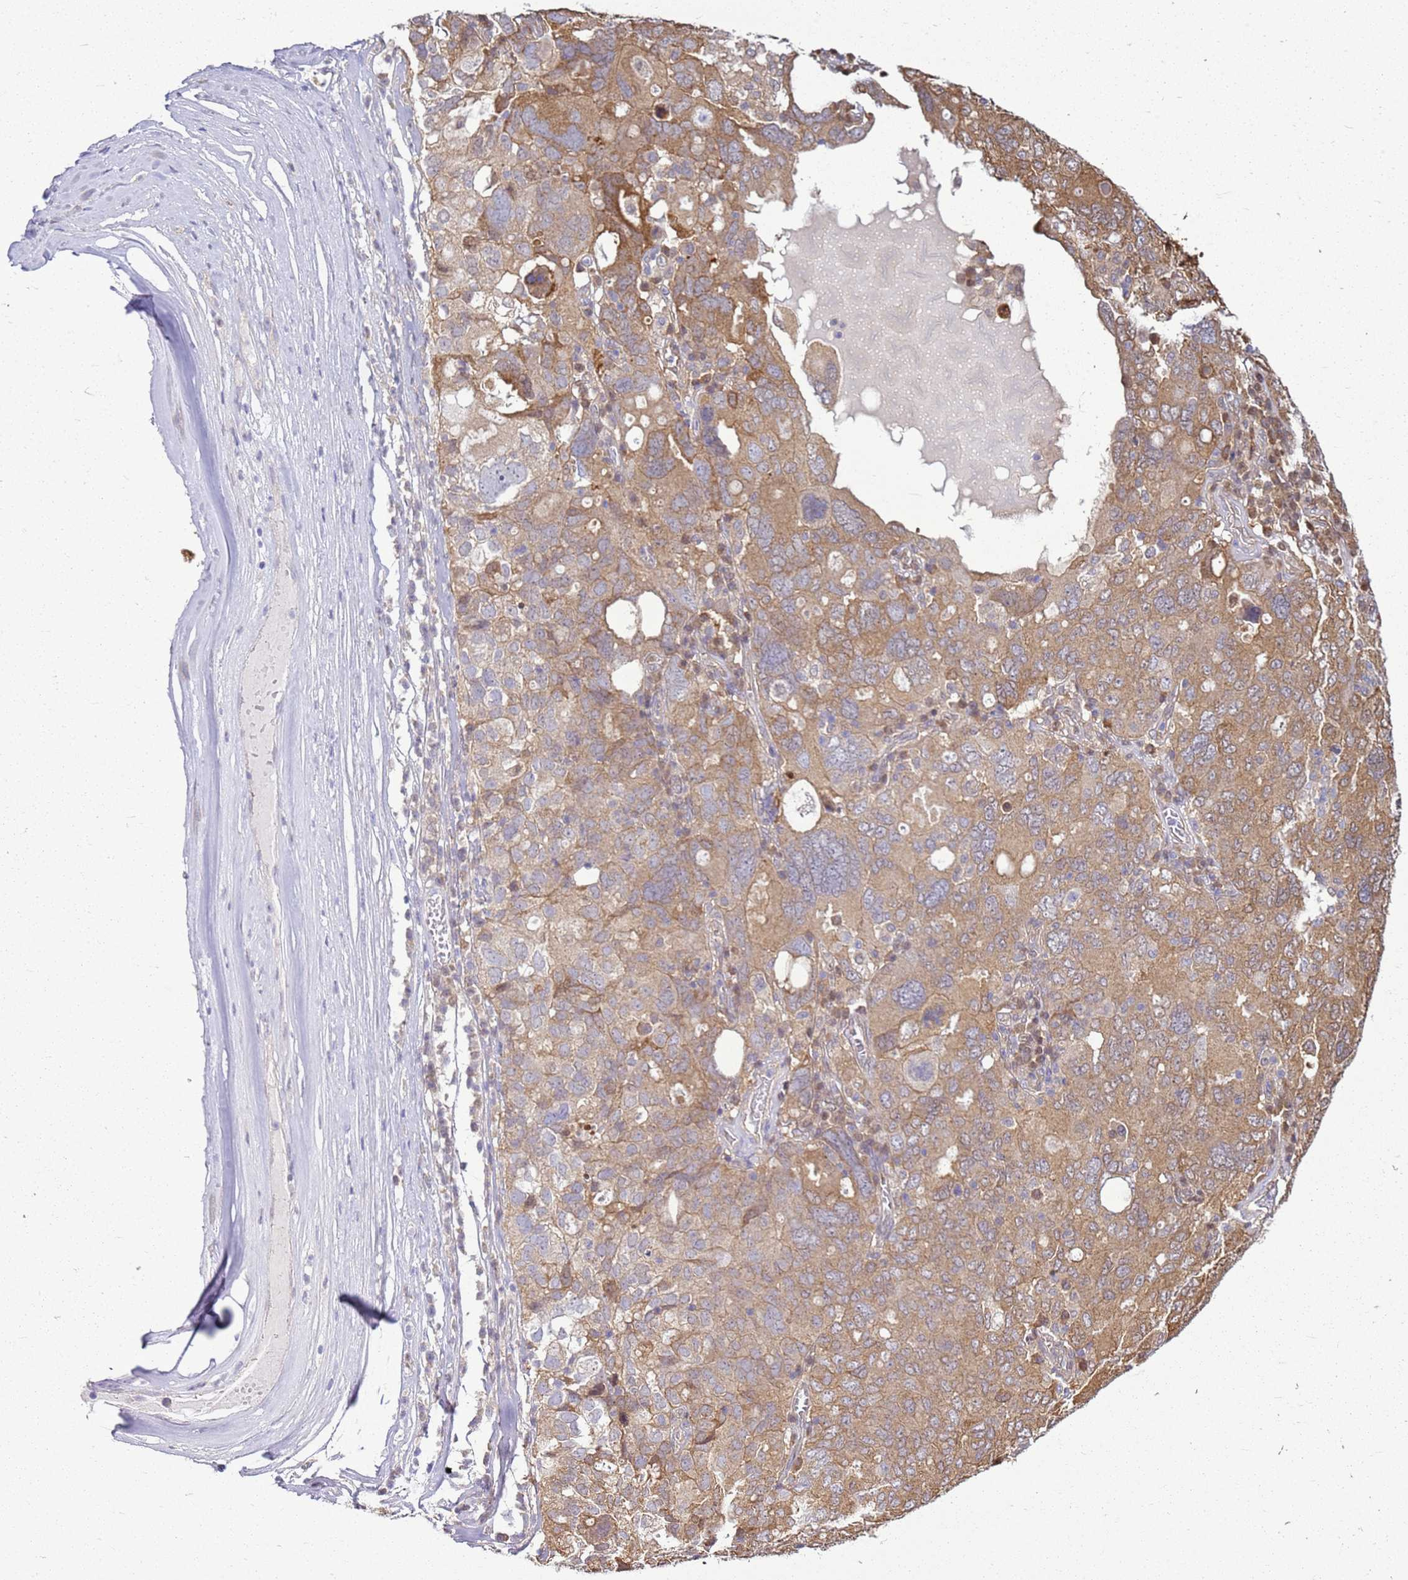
{"staining": {"intensity": "moderate", "quantity": ">75%", "location": "cytoplasmic/membranous,nuclear"}, "tissue": "ovarian cancer", "cell_type": "Tumor cells", "image_type": "cancer", "snomed": [{"axis": "morphology", "description": "Carcinoma, endometroid"}, {"axis": "topography", "description": "Ovary"}], "caption": "The histopathology image displays immunohistochemical staining of endometroid carcinoma (ovarian). There is moderate cytoplasmic/membranous and nuclear positivity is appreciated in approximately >75% of tumor cells. (brown staining indicates protein expression, while blue staining denotes nuclei).", "gene": "YWHAE", "patient": {"sex": "female", "age": 62}}